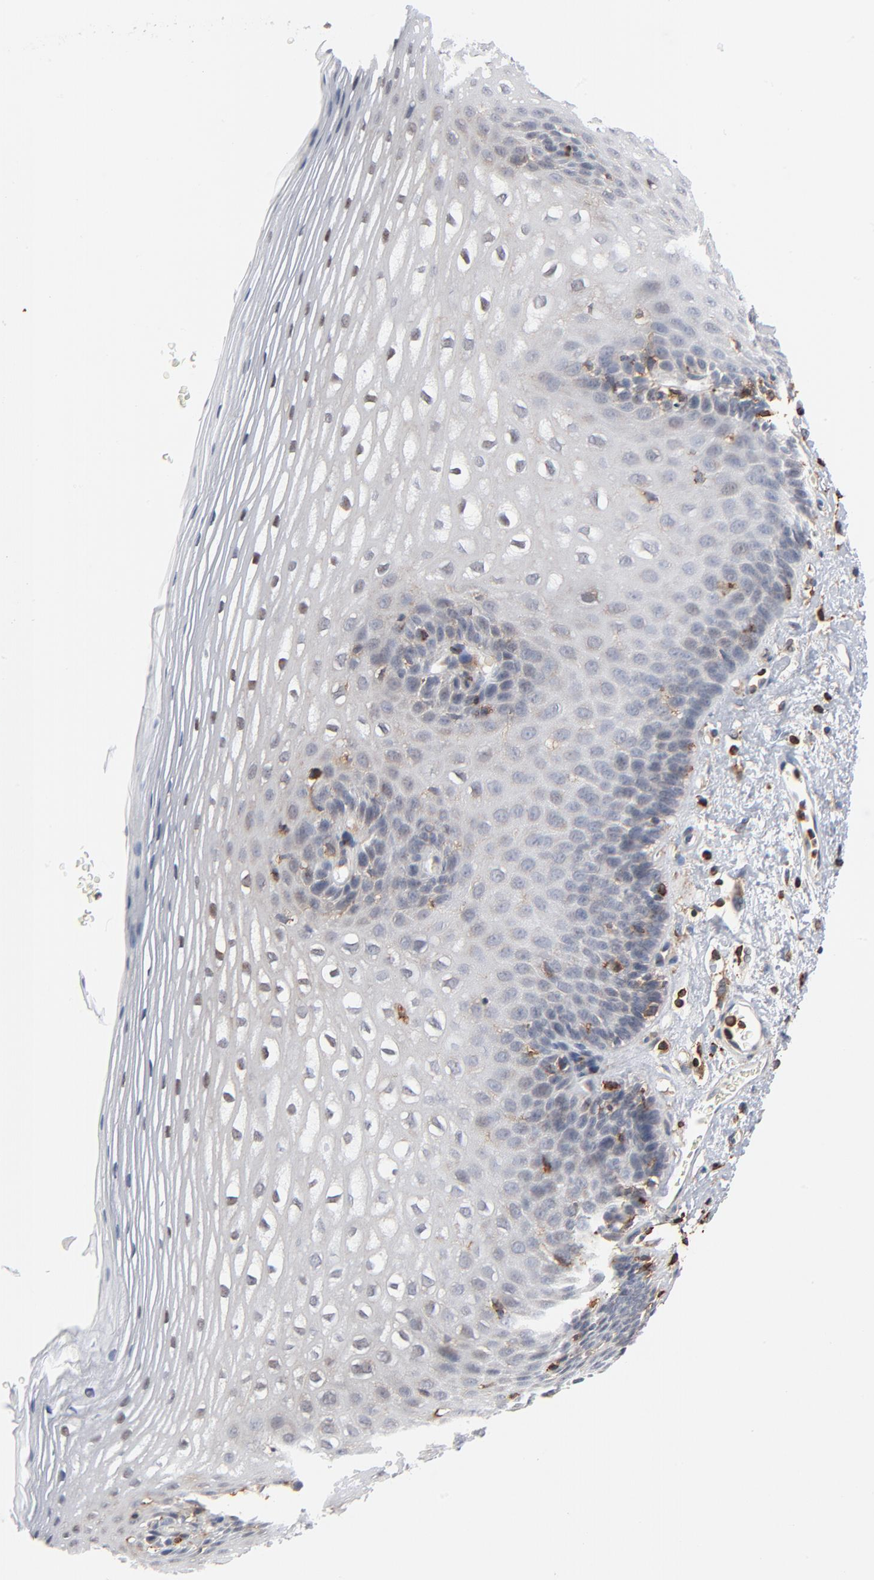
{"staining": {"intensity": "negative", "quantity": "none", "location": "none"}, "tissue": "esophagus", "cell_type": "Squamous epithelial cells", "image_type": "normal", "snomed": [{"axis": "morphology", "description": "Normal tissue, NOS"}, {"axis": "topography", "description": "Esophagus"}], "caption": "Immunohistochemistry photomicrograph of normal esophagus stained for a protein (brown), which demonstrates no staining in squamous epithelial cells. (DAB (3,3'-diaminobenzidine) immunohistochemistry (IHC), high magnification).", "gene": "SH3KBP1", "patient": {"sex": "female", "age": 70}}